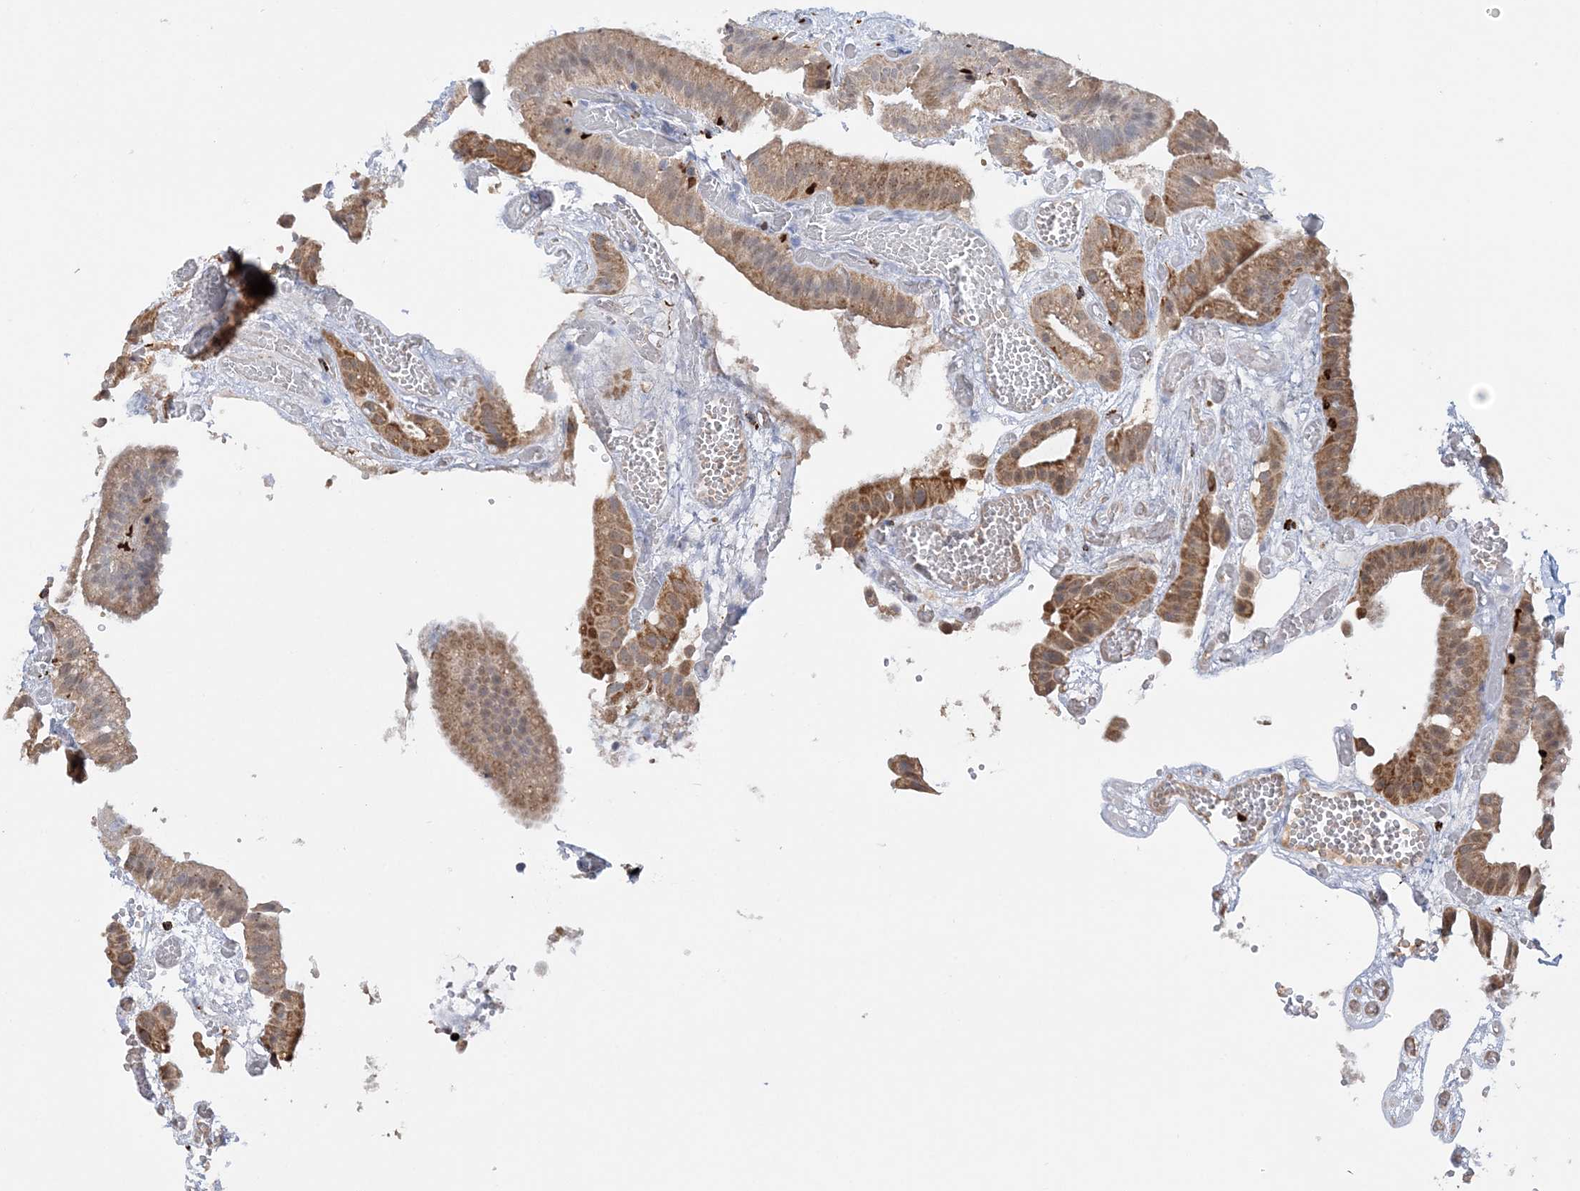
{"staining": {"intensity": "moderate", "quantity": ">75%", "location": "cytoplasmic/membranous,nuclear"}, "tissue": "gallbladder", "cell_type": "Glandular cells", "image_type": "normal", "snomed": [{"axis": "morphology", "description": "Normal tissue, NOS"}, {"axis": "topography", "description": "Gallbladder"}], "caption": "The histopathology image demonstrates a brown stain indicating the presence of a protein in the cytoplasmic/membranous,nuclear of glandular cells in gallbladder. (brown staining indicates protein expression, while blue staining denotes nuclei).", "gene": "NIT2", "patient": {"sex": "female", "age": 64}}